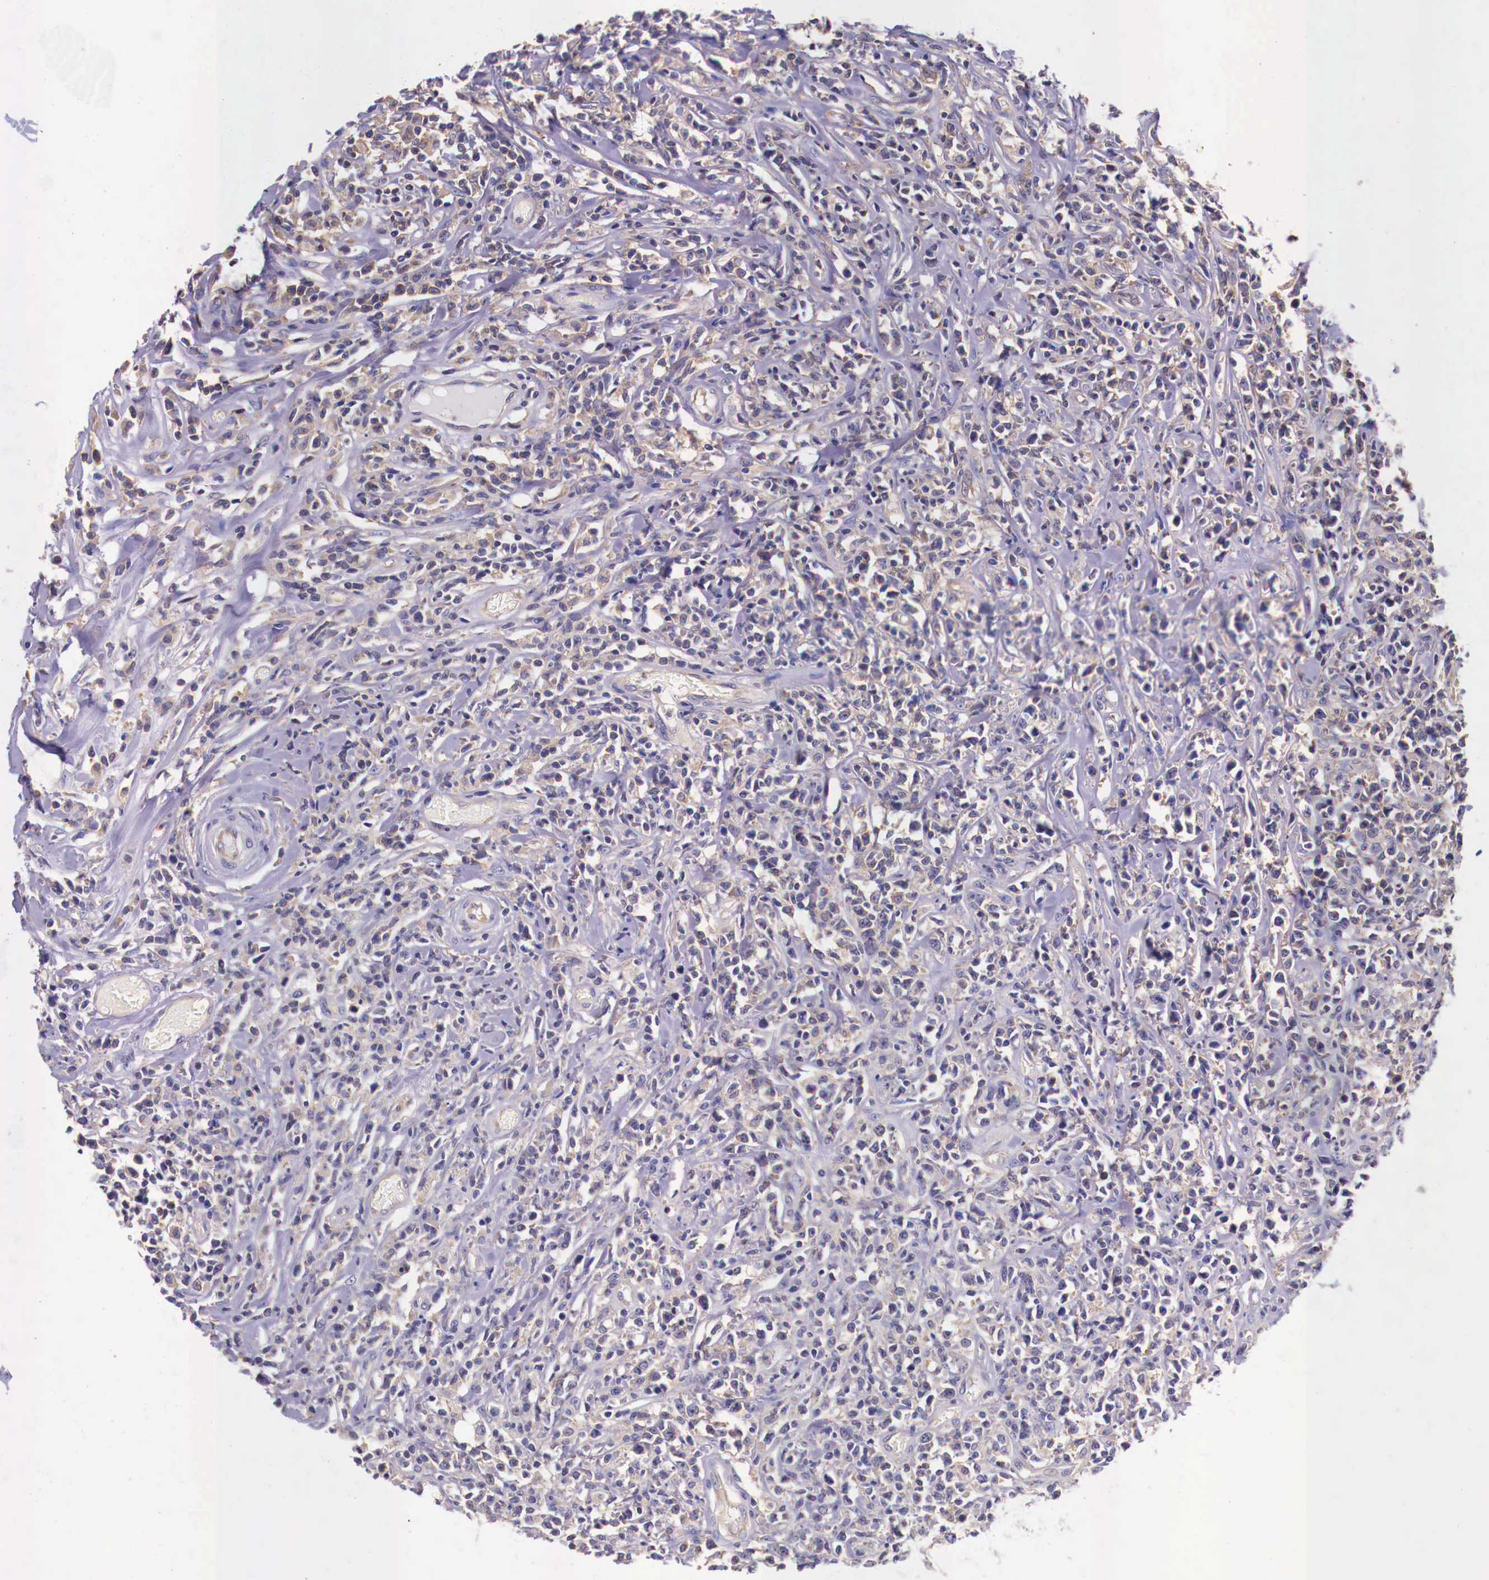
{"staining": {"intensity": "weak", "quantity": "25%-75%", "location": "cytoplasmic/membranous"}, "tissue": "lymphoma", "cell_type": "Tumor cells", "image_type": "cancer", "snomed": [{"axis": "morphology", "description": "Malignant lymphoma, non-Hodgkin's type, High grade"}, {"axis": "topography", "description": "Colon"}], "caption": "A micrograph of malignant lymphoma, non-Hodgkin's type (high-grade) stained for a protein reveals weak cytoplasmic/membranous brown staining in tumor cells. The staining was performed using DAB (3,3'-diaminobenzidine) to visualize the protein expression in brown, while the nuclei were stained in blue with hematoxylin (Magnification: 20x).", "gene": "GRIPAP1", "patient": {"sex": "male", "age": 82}}